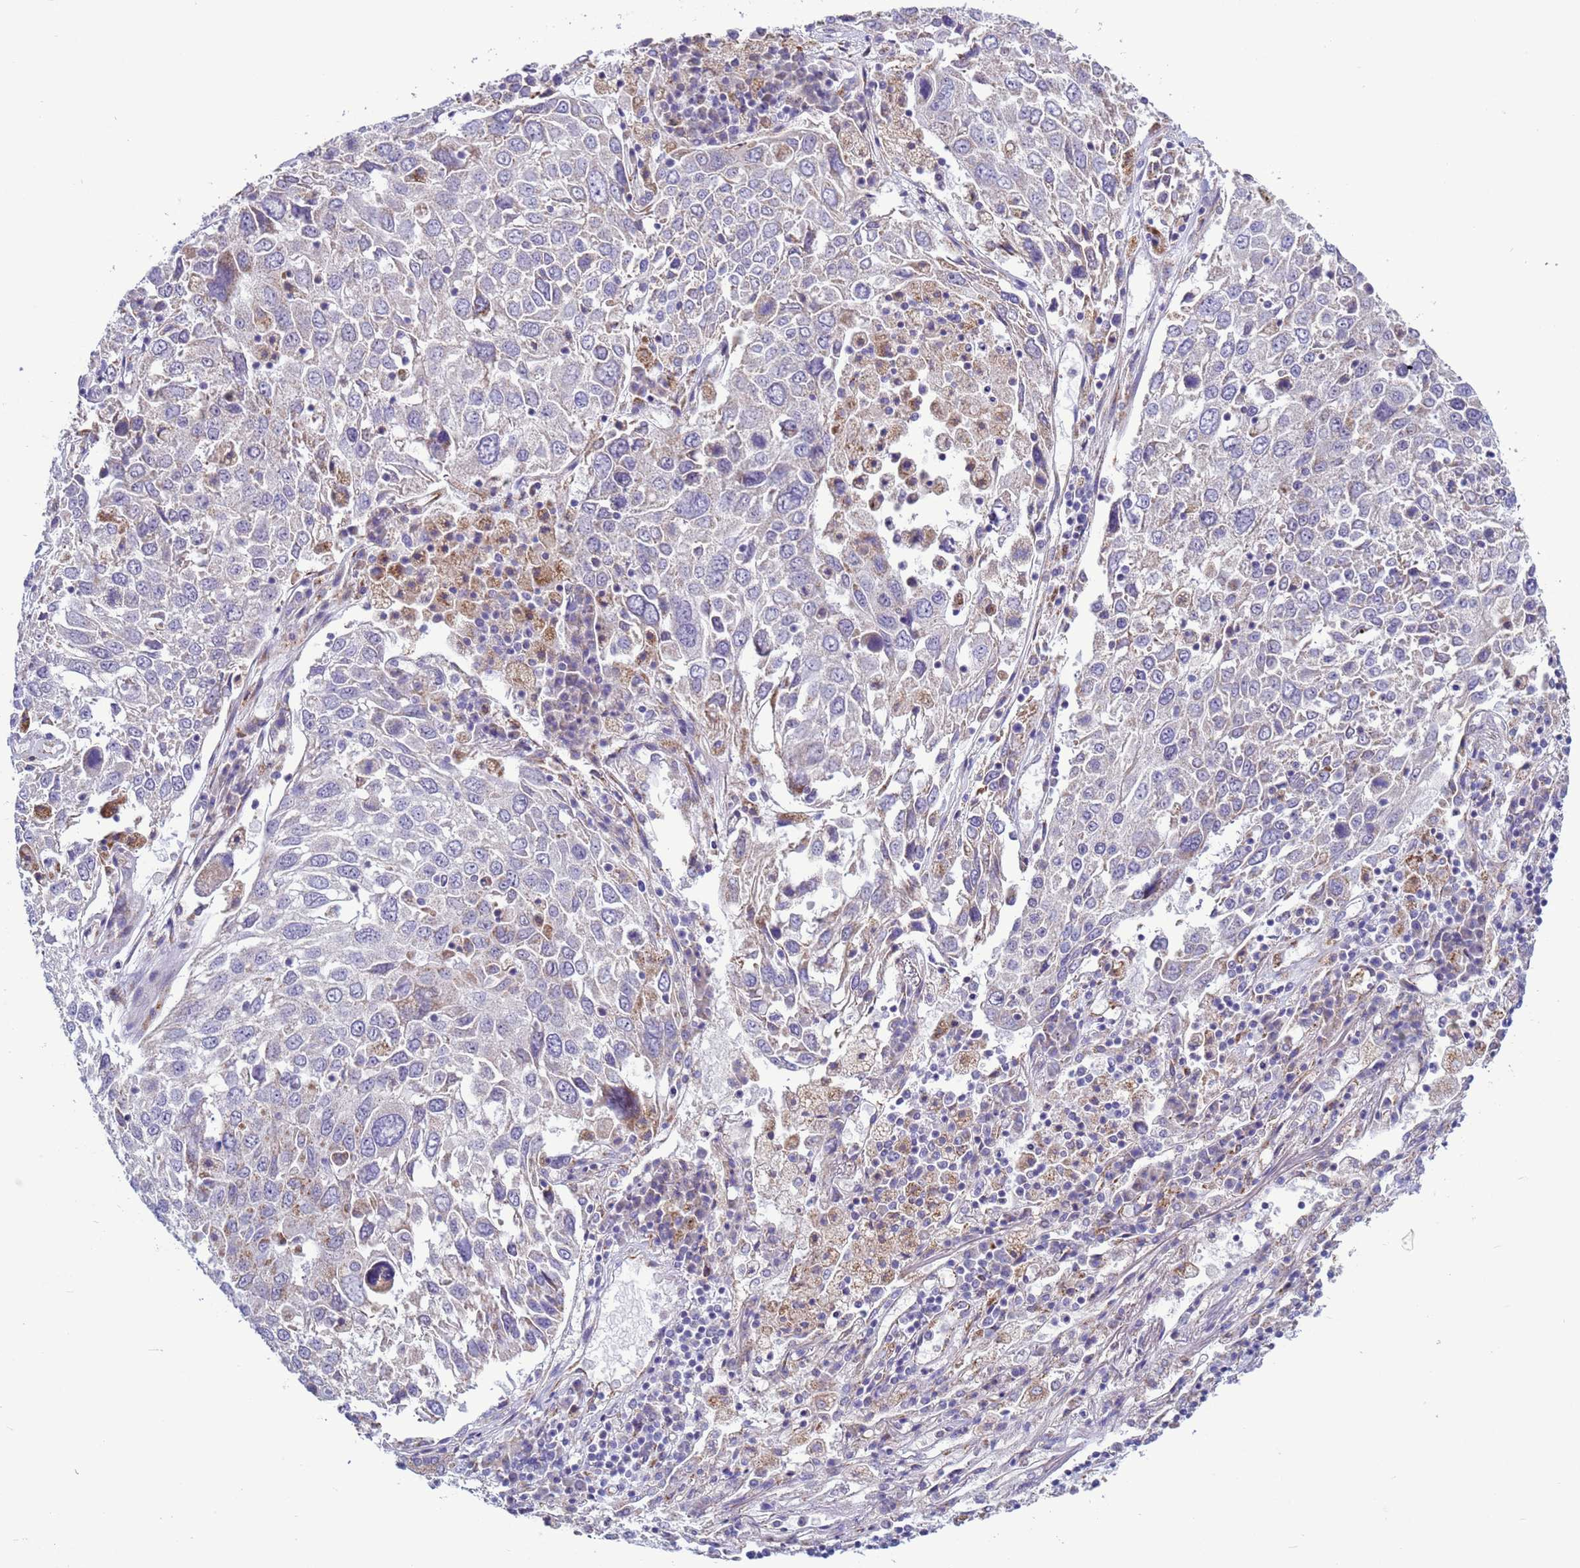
{"staining": {"intensity": "weak", "quantity": "<25%", "location": "cytoplasmic/membranous"}, "tissue": "lung cancer", "cell_type": "Tumor cells", "image_type": "cancer", "snomed": [{"axis": "morphology", "description": "Squamous cell carcinoma, NOS"}, {"axis": "topography", "description": "Lung"}], "caption": "Immunohistochemistry photomicrograph of neoplastic tissue: squamous cell carcinoma (lung) stained with DAB shows no significant protein expression in tumor cells.", "gene": "ABHD17B", "patient": {"sex": "male", "age": 65}}